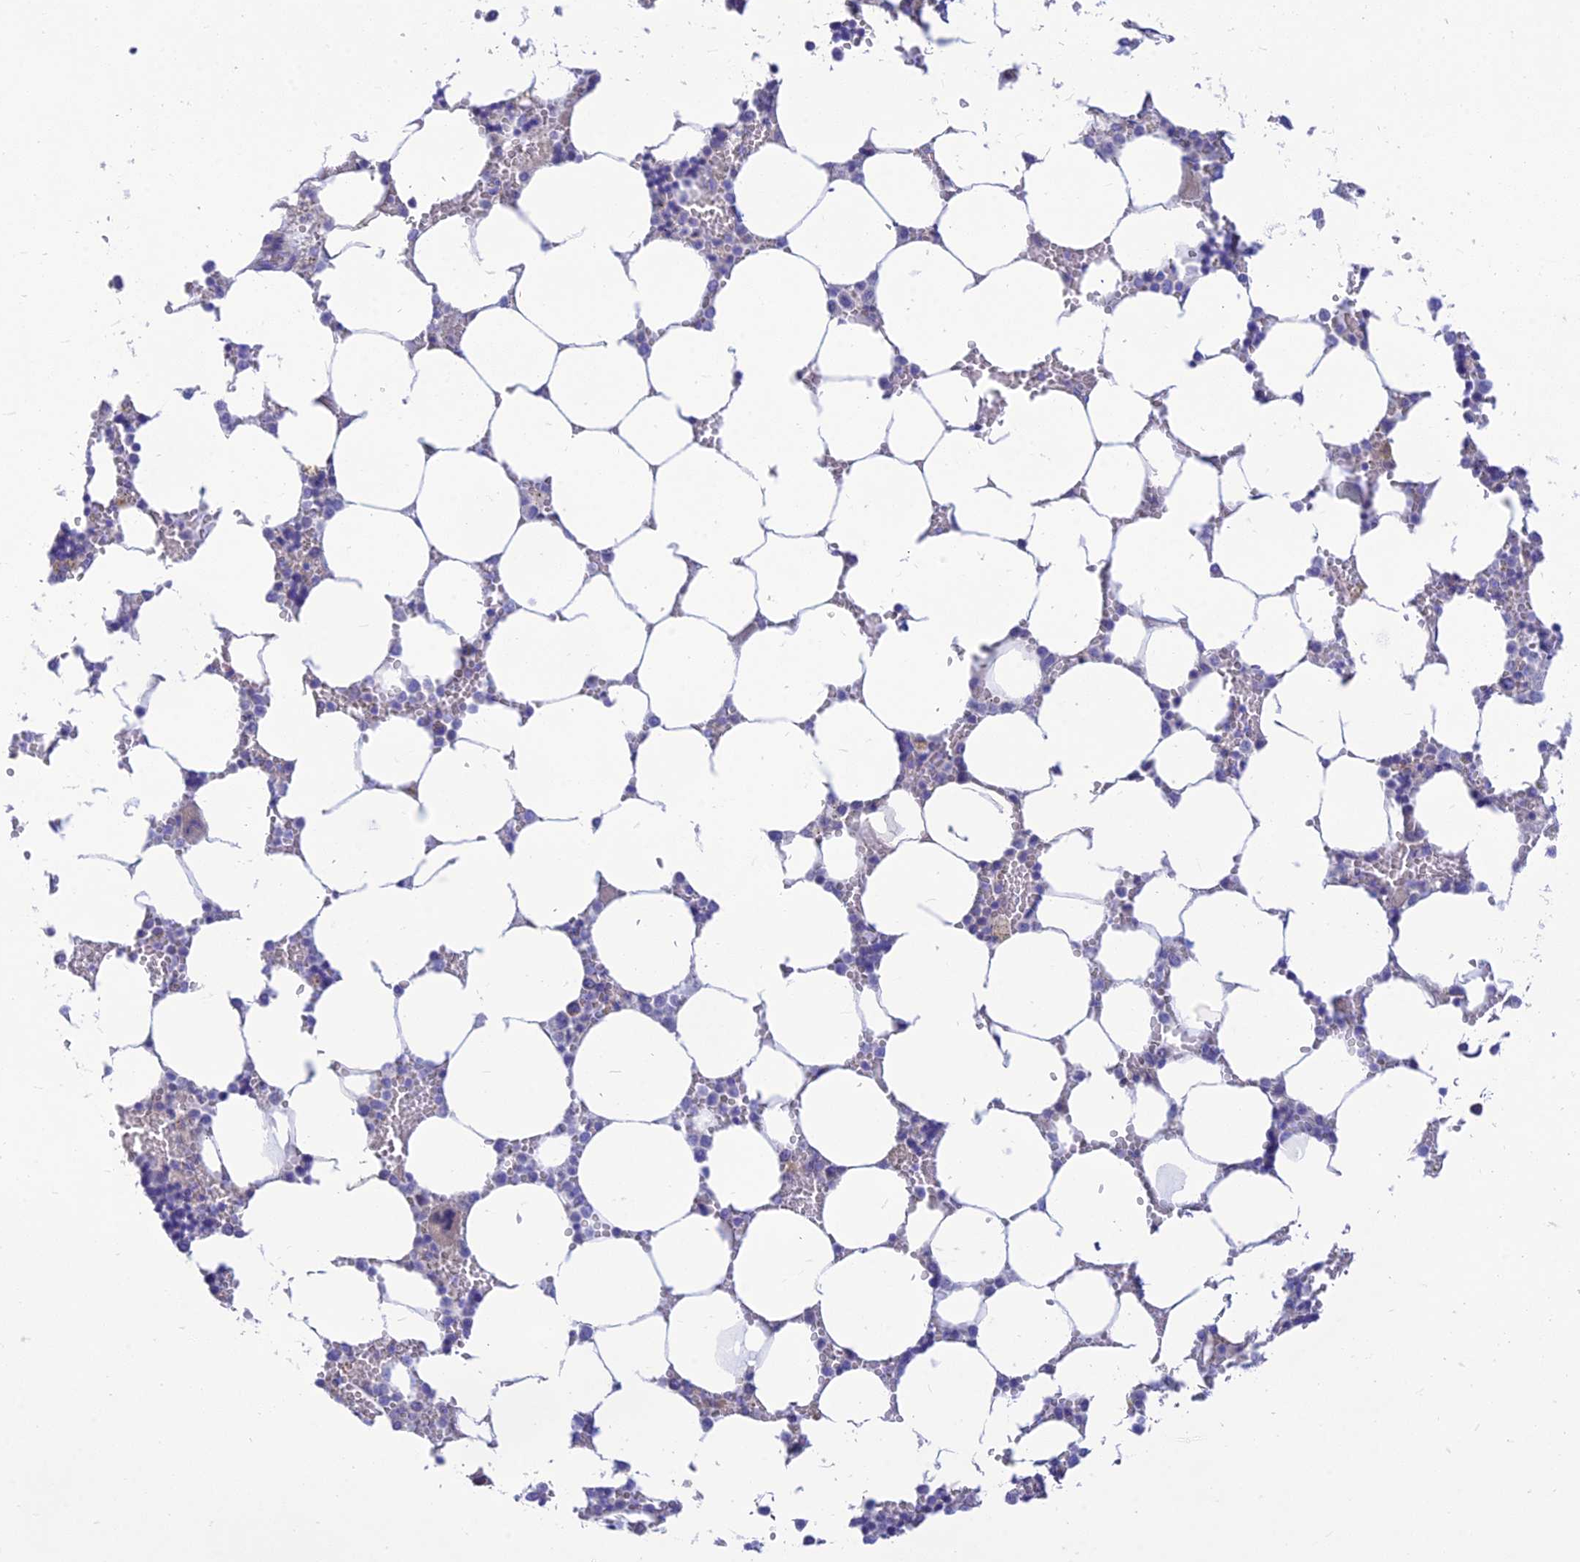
{"staining": {"intensity": "negative", "quantity": "none", "location": "none"}, "tissue": "bone marrow", "cell_type": "Hematopoietic cells", "image_type": "normal", "snomed": [{"axis": "morphology", "description": "Normal tissue, NOS"}, {"axis": "topography", "description": "Bone marrow"}], "caption": "Immunohistochemistry (IHC) image of benign human bone marrow stained for a protein (brown), which displays no positivity in hematopoietic cells.", "gene": "TMEM30B", "patient": {"sex": "male", "age": 64}}